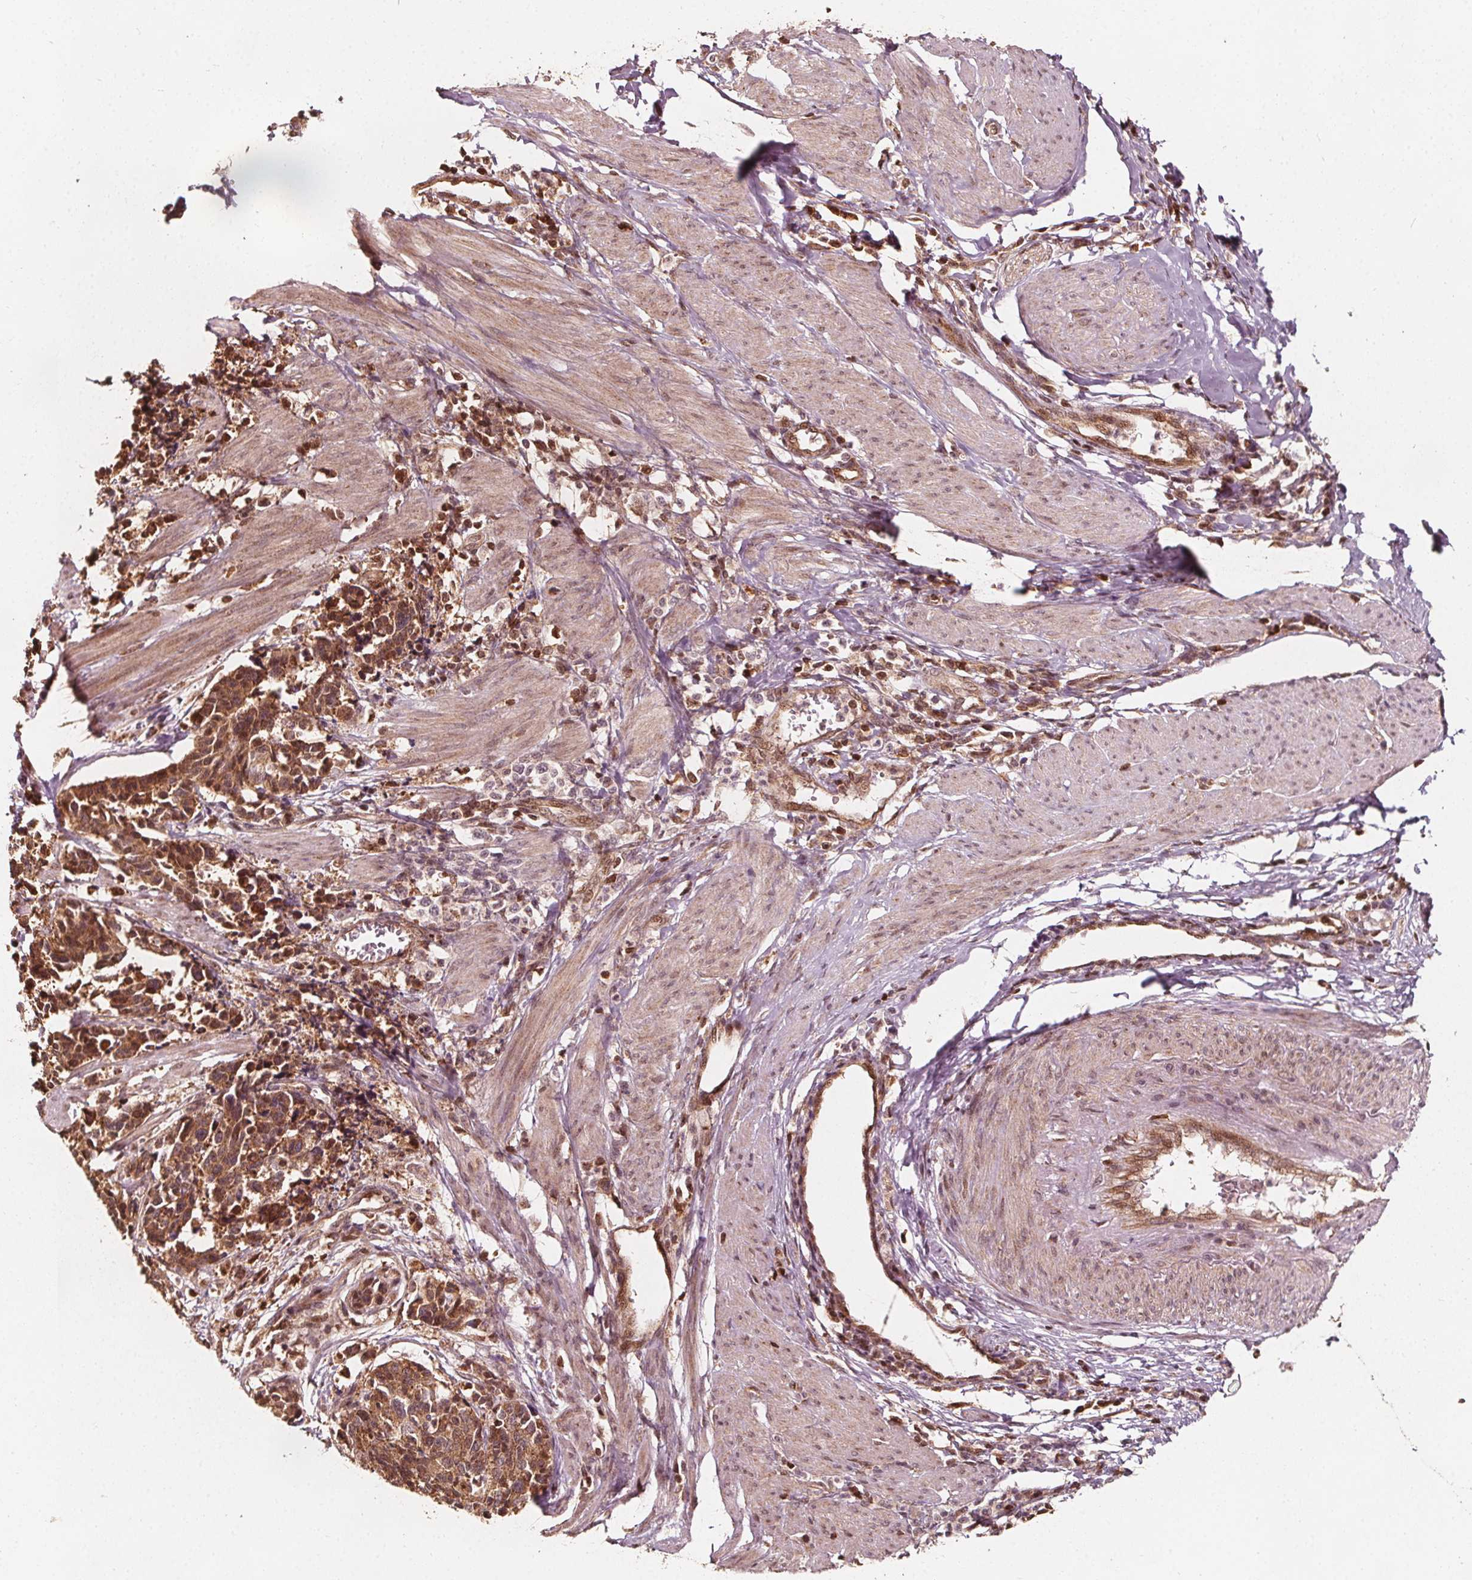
{"staining": {"intensity": "strong", "quantity": ">75%", "location": "cytoplasmic/membranous,nuclear"}, "tissue": "cervical cancer", "cell_type": "Tumor cells", "image_type": "cancer", "snomed": [{"axis": "morphology", "description": "Squamous cell carcinoma, NOS"}, {"axis": "topography", "description": "Cervix"}], "caption": "Protein analysis of cervical cancer tissue demonstrates strong cytoplasmic/membranous and nuclear expression in about >75% of tumor cells.", "gene": "AIP", "patient": {"sex": "female", "age": 35}}